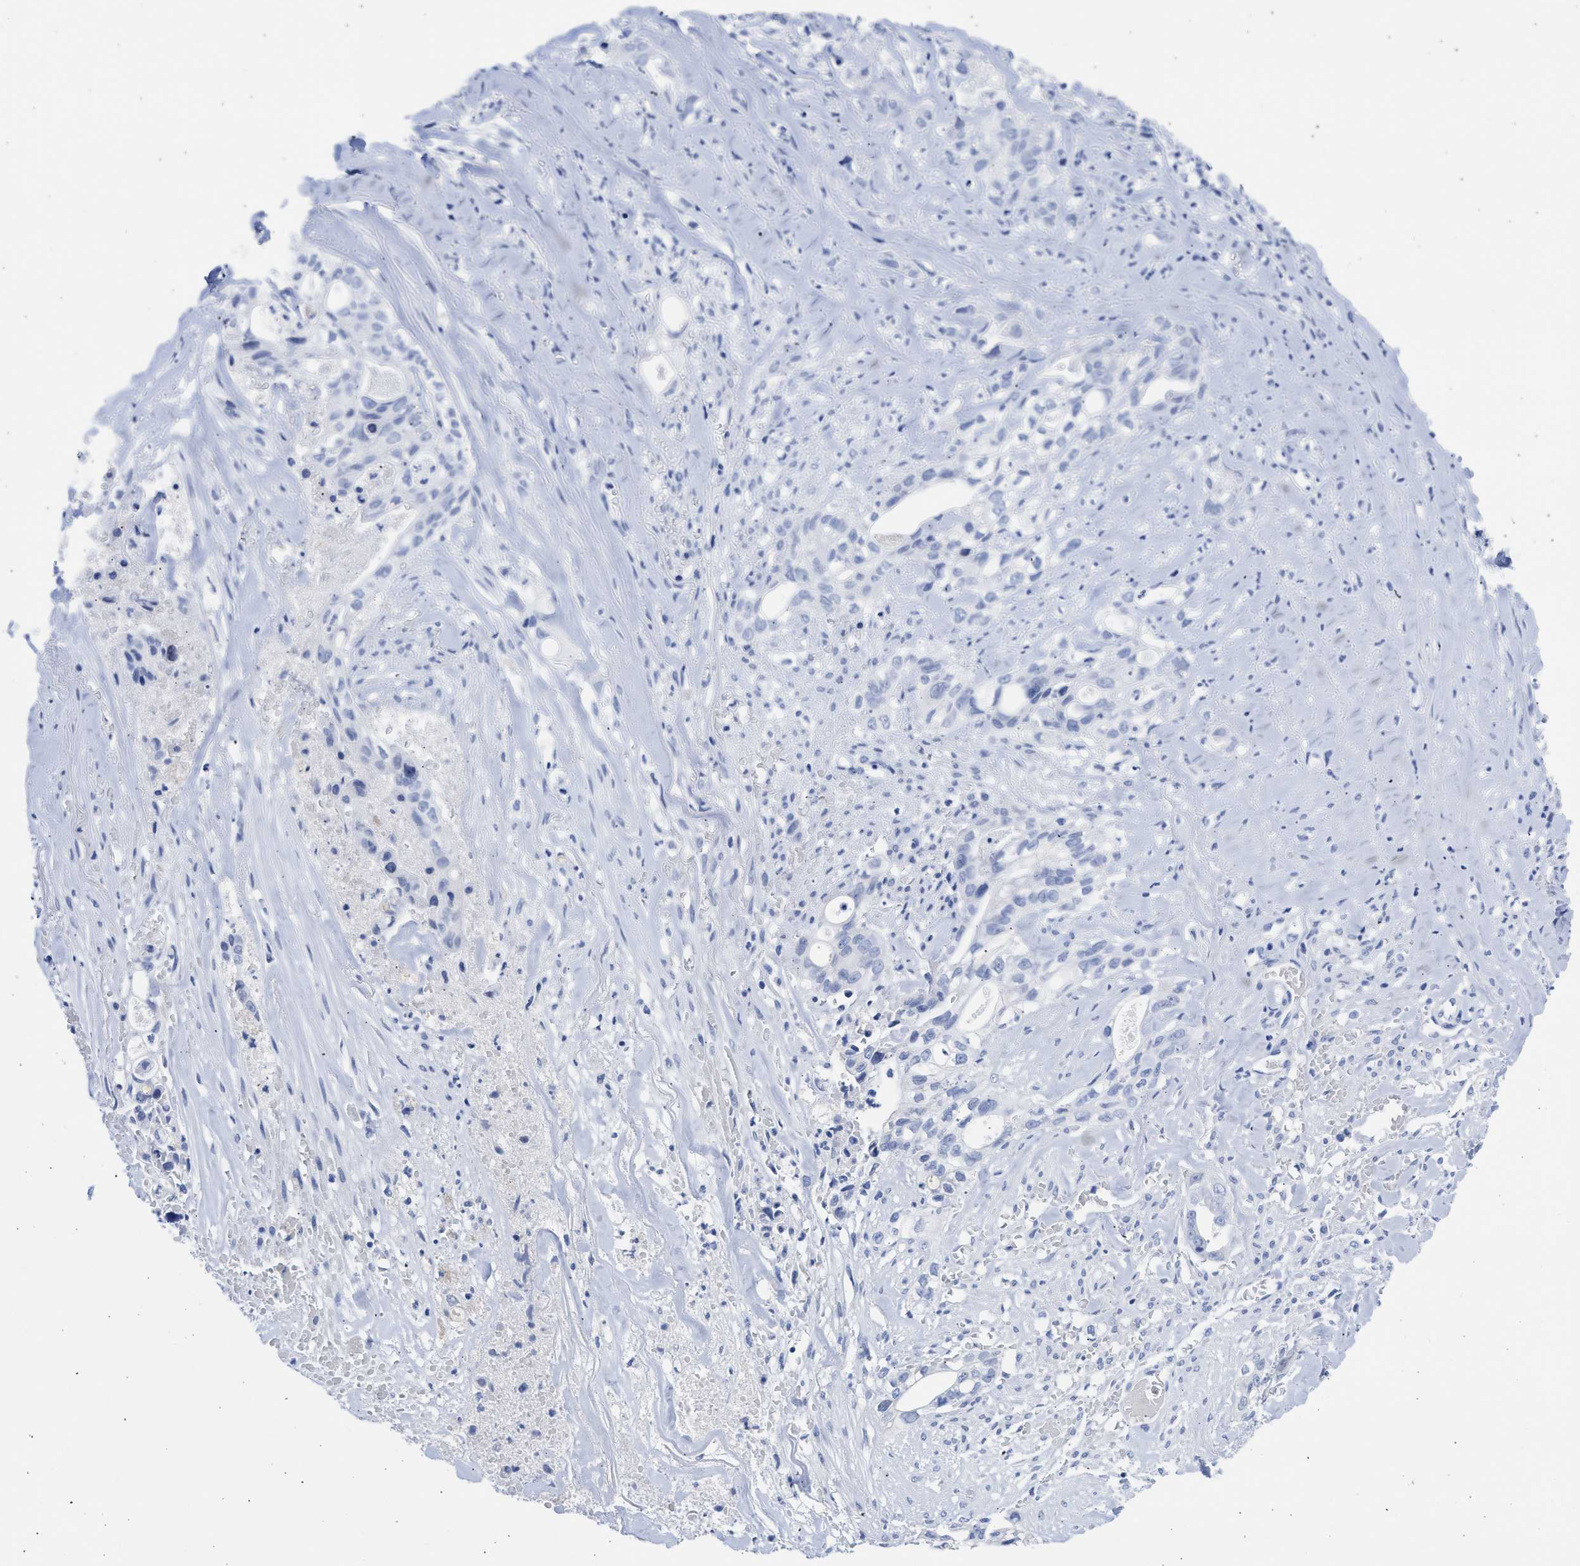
{"staining": {"intensity": "negative", "quantity": "none", "location": "none"}, "tissue": "liver cancer", "cell_type": "Tumor cells", "image_type": "cancer", "snomed": [{"axis": "morphology", "description": "Cholangiocarcinoma"}, {"axis": "topography", "description": "Liver"}], "caption": "The histopathology image reveals no staining of tumor cells in liver cancer.", "gene": "RSPH1", "patient": {"sex": "female", "age": 70}}